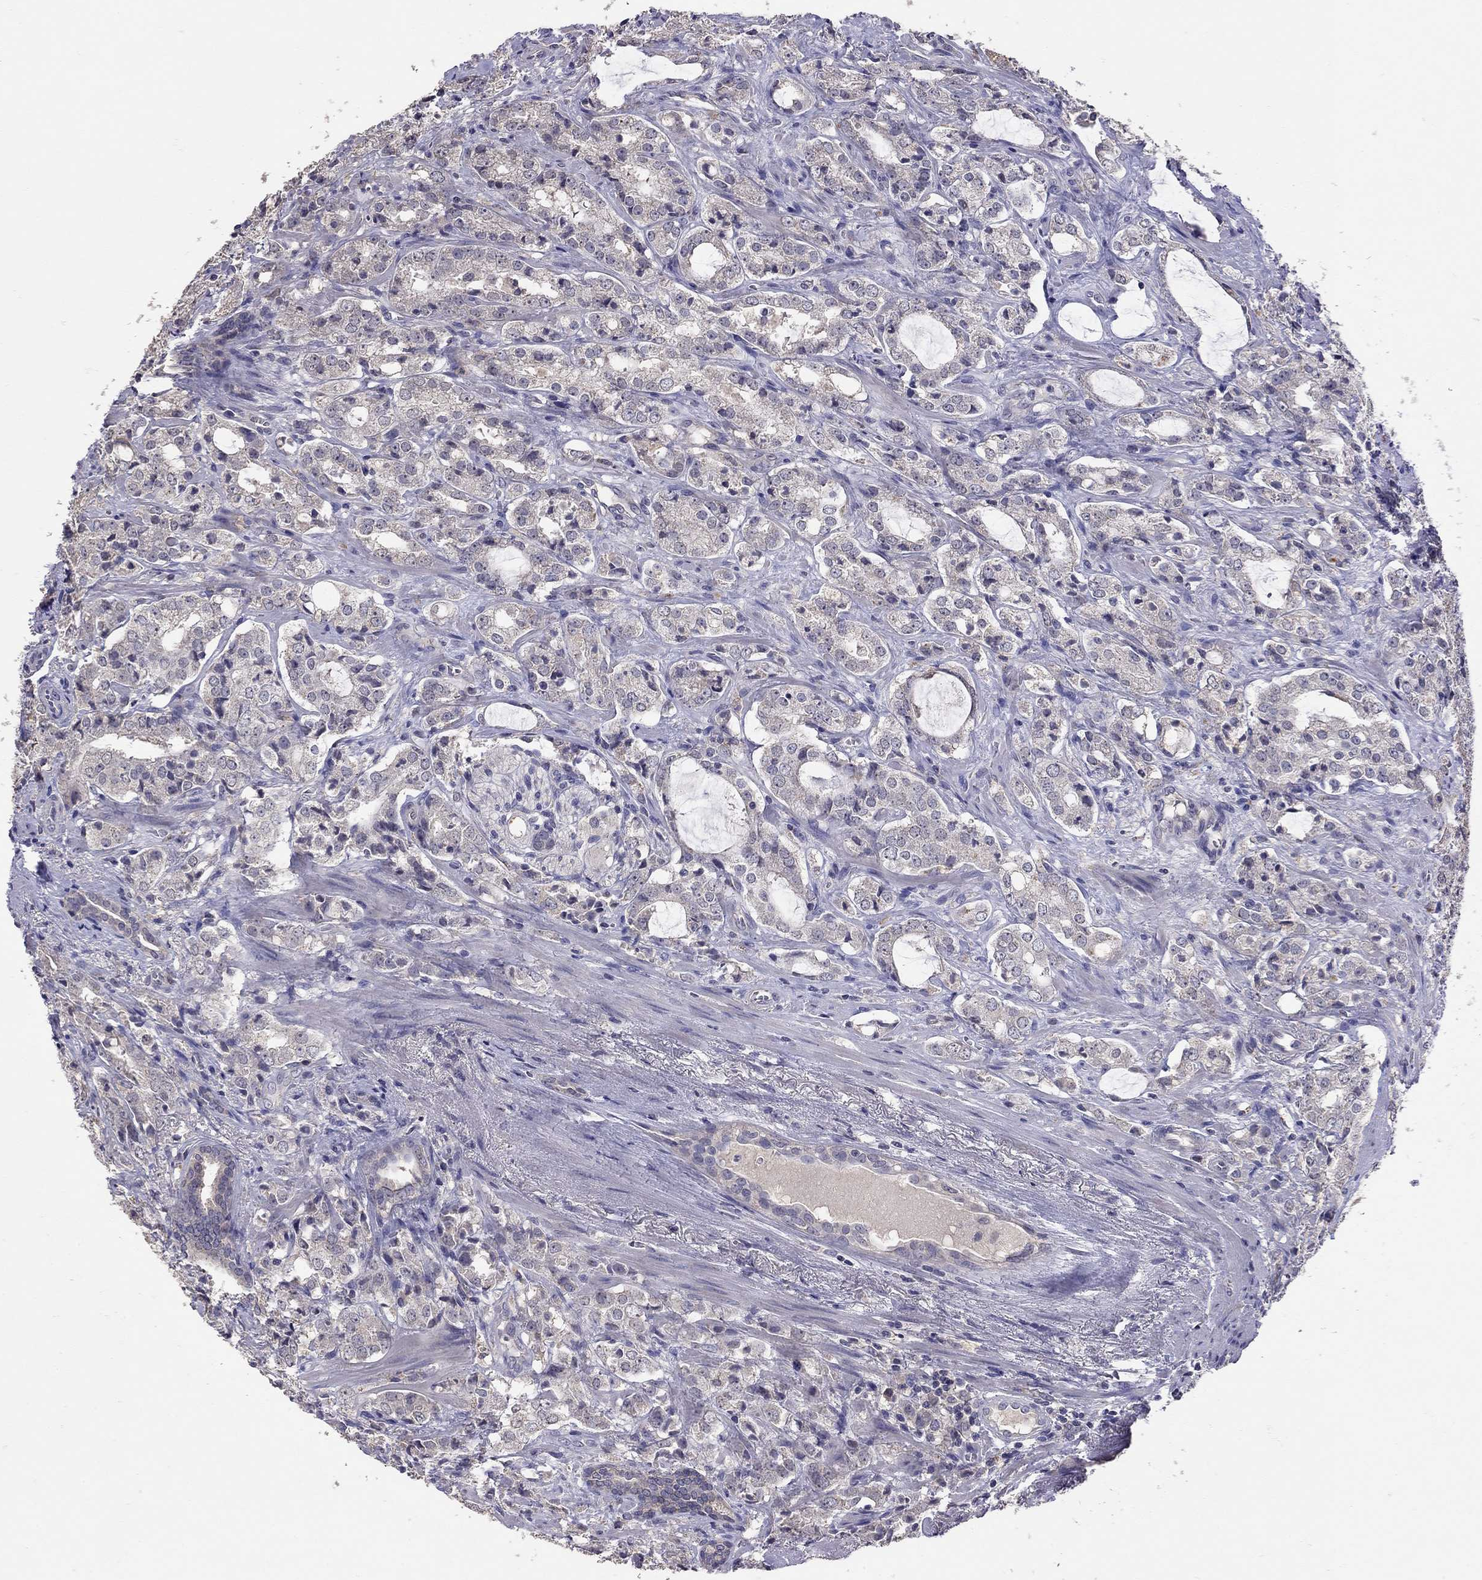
{"staining": {"intensity": "negative", "quantity": "none", "location": "none"}, "tissue": "prostate cancer", "cell_type": "Tumor cells", "image_type": "cancer", "snomed": [{"axis": "morphology", "description": "Adenocarcinoma, NOS"}, {"axis": "topography", "description": "Prostate"}], "caption": "IHC histopathology image of neoplastic tissue: human prostate adenocarcinoma stained with DAB reveals no significant protein staining in tumor cells.", "gene": "RTP5", "patient": {"sex": "male", "age": 66}}